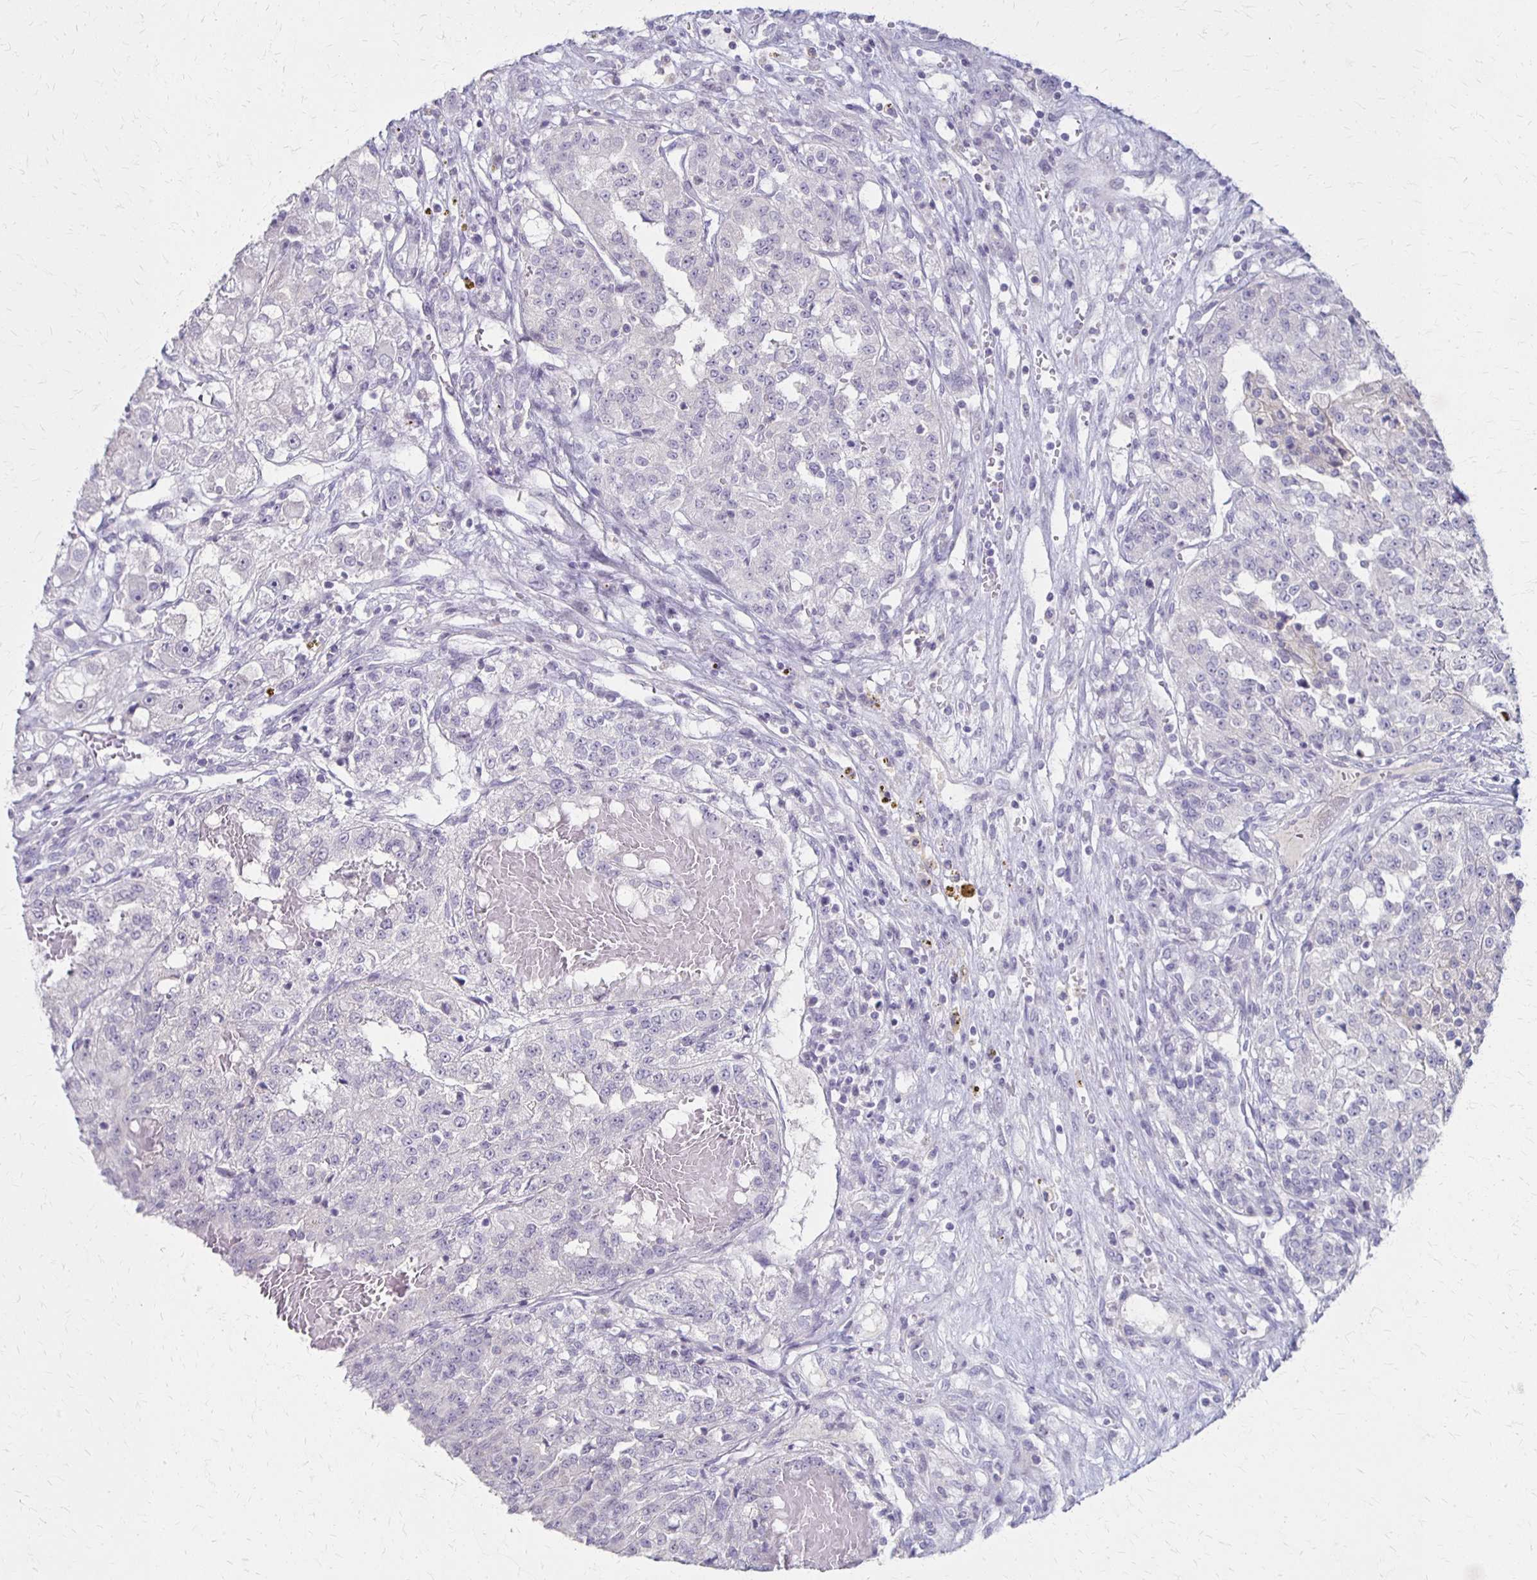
{"staining": {"intensity": "negative", "quantity": "none", "location": "none"}, "tissue": "renal cancer", "cell_type": "Tumor cells", "image_type": "cancer", "snomed": [{"axis": "morphology", "description": "Adenocarcinoma, NOS"}, {"axis": "topography", "description": "Kidney"}], "caption": "IHC photomicrograph of neoplastic tissue: adenocarcinoma (renal) stained with DAB (3,3'-diaminobenzidine) reveals no significant protein positivity in tumor cells.", "gene": "SLC35E2B", "patient": {"sex": "female", "age": 63}}